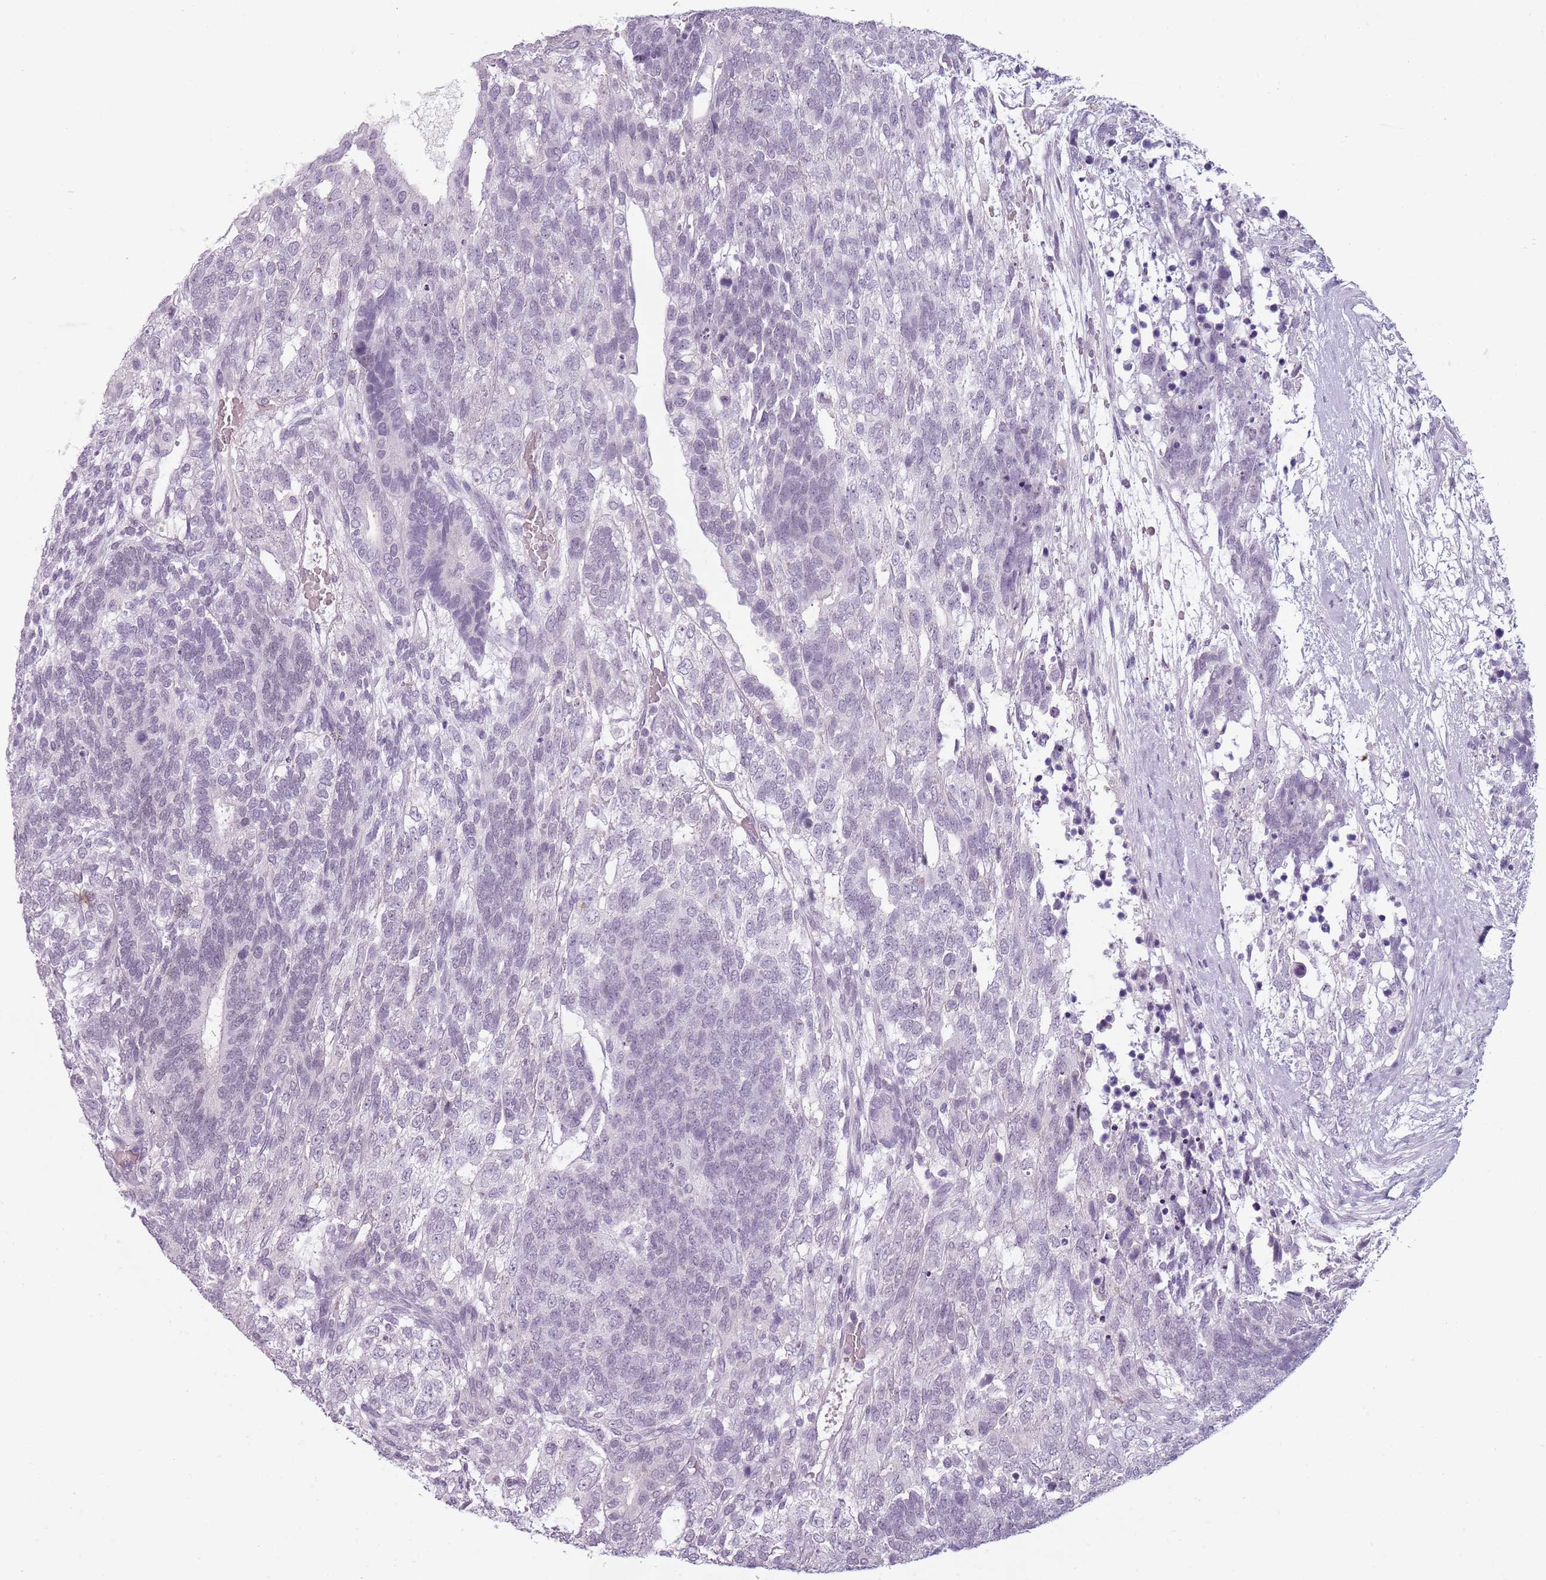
{"staining": {"intensity": "negative", "quantity": "none", "location": "none"}, "tissue": "testis cancer", "cell_type": "Tumor cells", "image_type": "cancer", "snomed": [{"axis": "morphology", "description": "Carcinoma, Embryonal, NOS"}, {"axis": "topography", "description": "Testis"}], "caption": "DAB immunohistochemical staining of human testis embryonal carcinoma exhibits no significant staining in tumor cells.", "gene": "PIEZO1", "patient": {"sex": "male", "age": 23}}